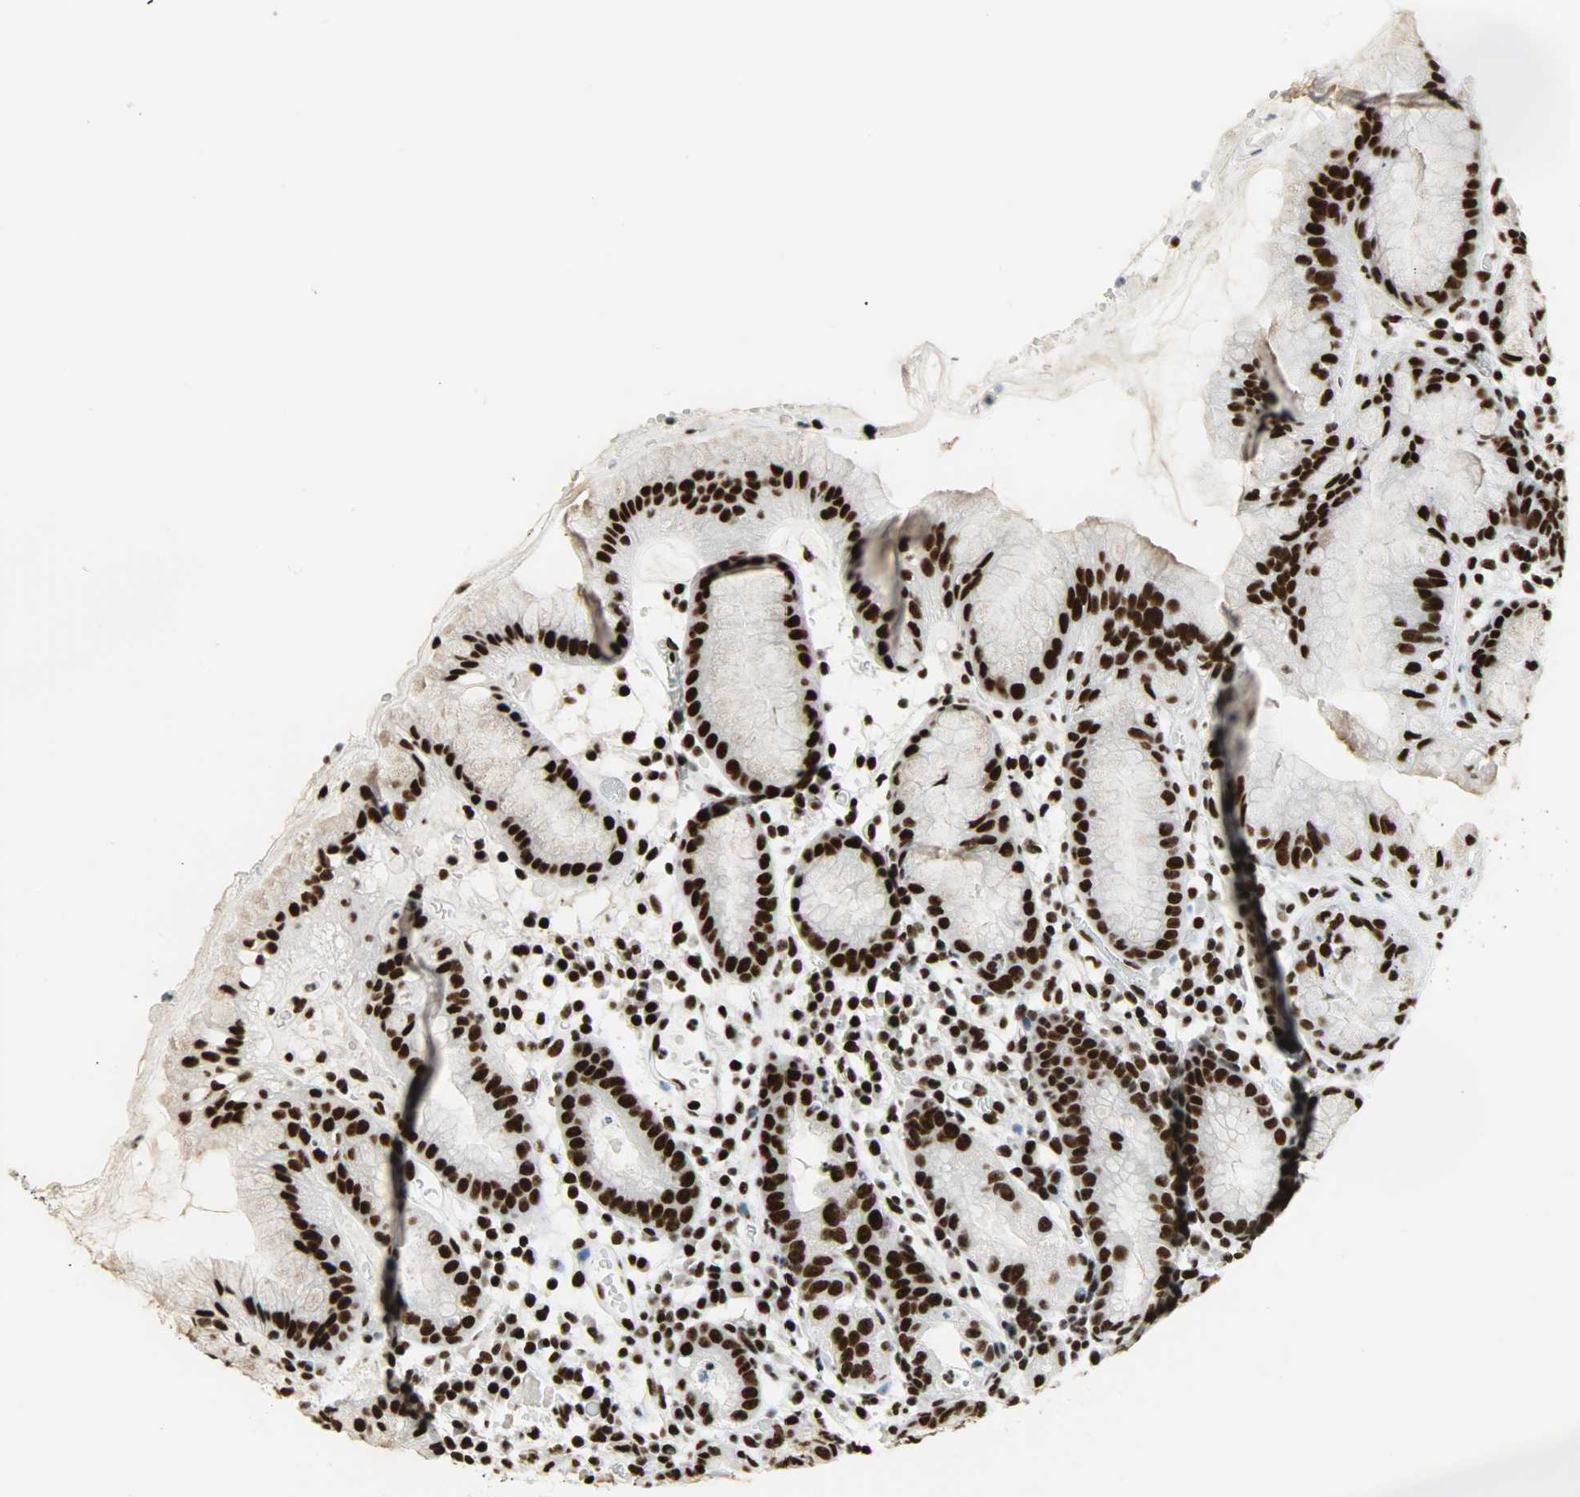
{"staining": {"intensity": "strong", "quantity": ">75%", "location": "nuclear"}, "tissue": "stomach", "cell_type": "Glandular cells", "image_type": "normal", "snomed": [{"axis": "morphology", "description": "Normal tissue, NOS"}, {"axis": "topography", "description": "Stomach"}, {"axis": "topography", "description": "Stomach, lower"}], "caption": "Unremarkable stomach was stained to show a protein in brown. There is high levels of strong nuclear staining in about >75% of glandular cells. (brown staining indicates protein expression, while blue staining denotes nuclei).", "gene": "SNRPA", "patient": {"sex": "female", "age": 75}}